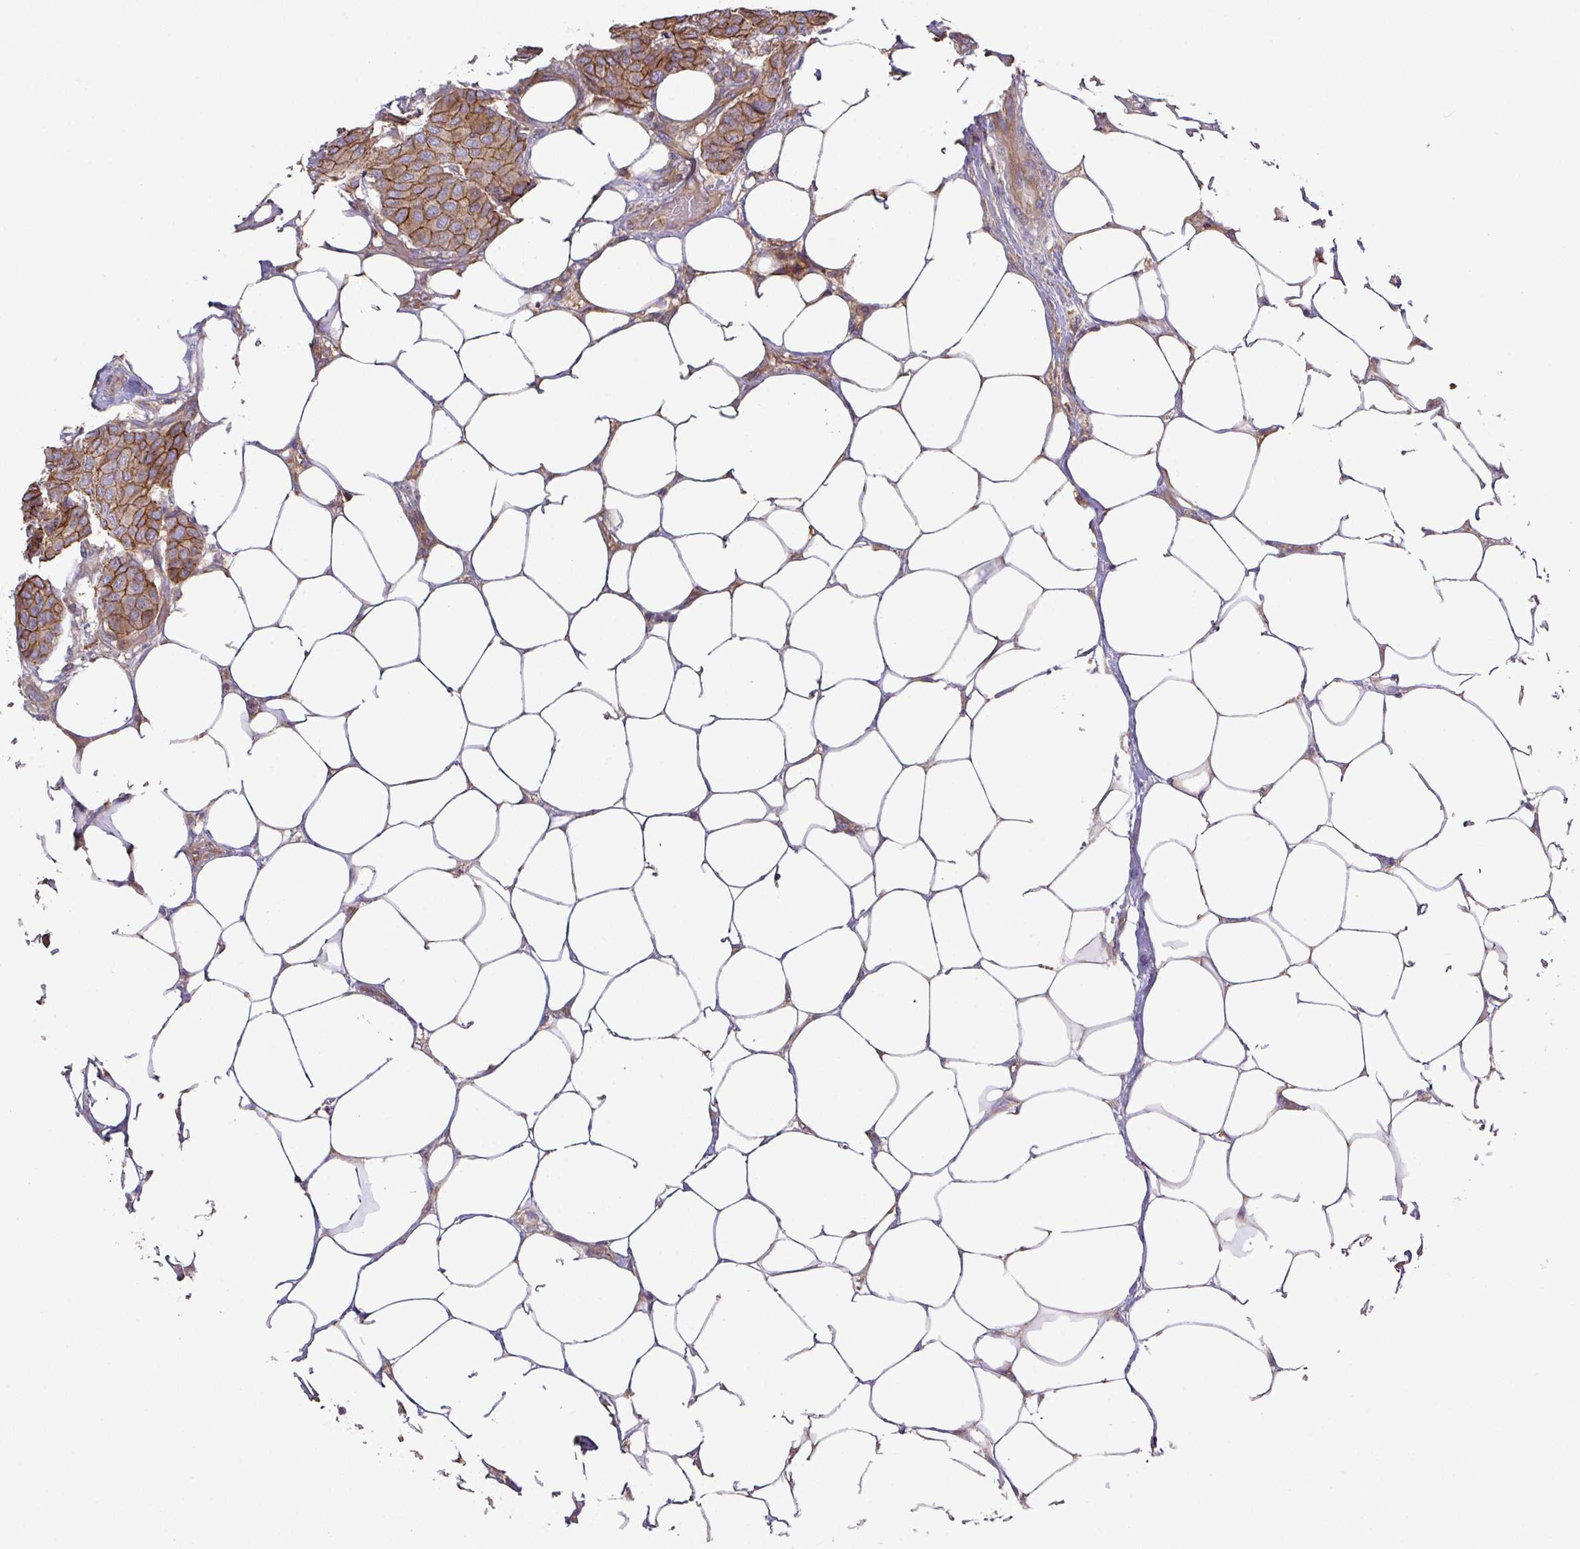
{"staining": {"intensity": "moderate", "quantity": ">75%", "location": "cytoplasmic/membranous"}, "tissue": "breast cancer", "cell_type": "Tumor cells", "image_type": "cancer", "snomed": [{"axis": "morphology", "description": "Duct carcinoma"}, {"axis": "topography", "description": "Breast"}], "caption": "Immunohistochemistry (IHC) of human breast cancer (infiltrating ductal carcinoma) reveals medium levels of moderate cytoplasmic/membranous positivity in approximately >75% of tumor cells. Using DAB (brown) and hematoxylin (blue) stains, captured at high magnification using brightfield microscopy.", "gene": "RIC1", "patient": {"sex": "female", "age": 75}}